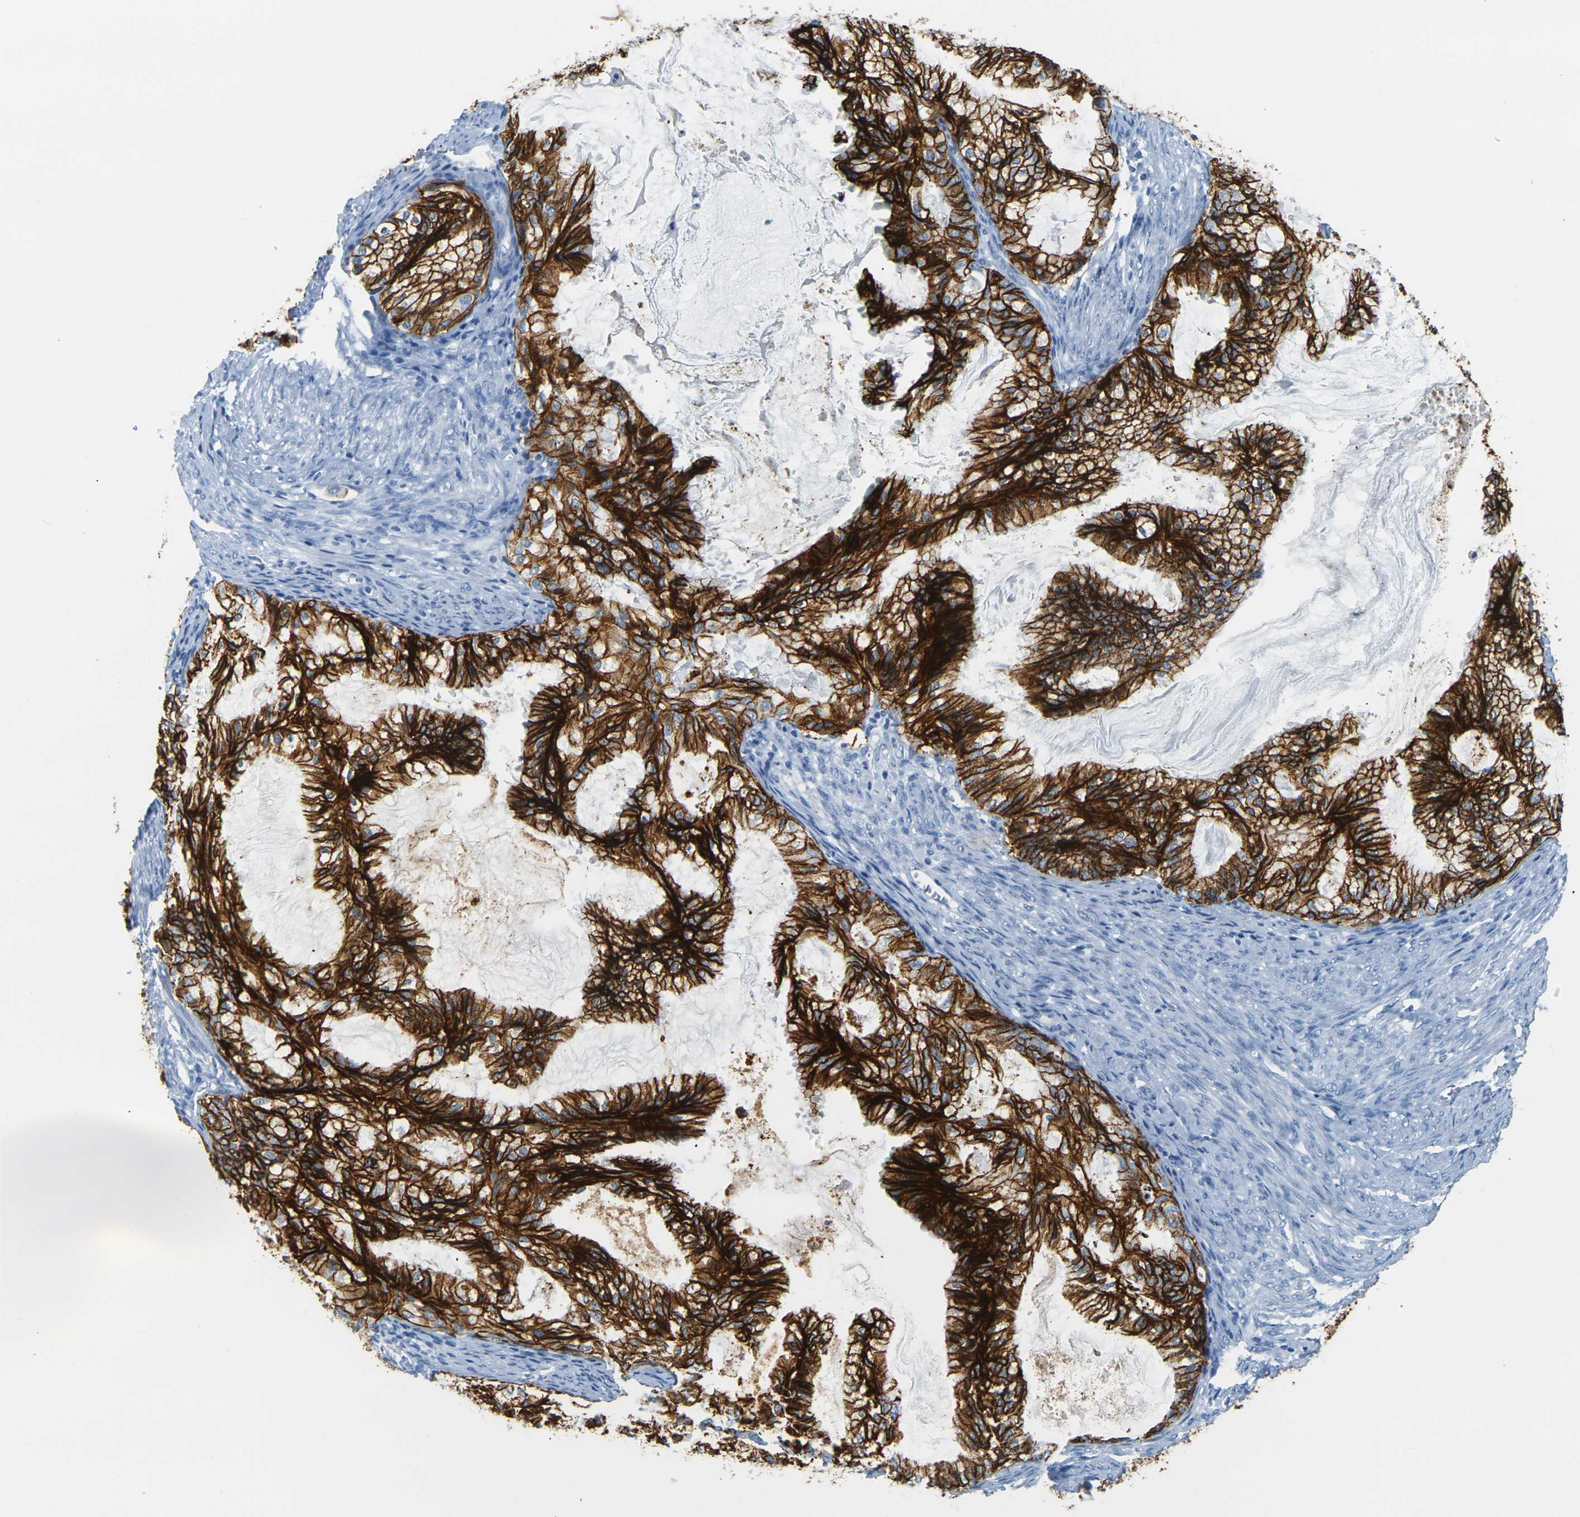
{"staining": {"intensity": "strong", "quantity": ">75%", "location": "cytoplasmic/membranous"}, "tissue": "cervical cancer", "cell_type": "Tumor cells", "image_type": "cancer", "snomed": [{"axis": "morphology", "description": "Normal tissue, NOS"}, {"axis": "morphology", "description": "Adenocarcinoma, NOS"}, {"axis": "topography", "description": "Cervix"}, {"axis": "topography", "description": "Endometrium"}], "caption": "Cervical cancer (adenocarcinoma) was stained to show a protein in brown. There is high levels of strong cytoplasmic/membranous staining in about >75% of tumor cells. (DAB IHC with brightfield microscopy, high magnification).", "gene": "CLDN7", "patient": {"sex": "female", "age": 86}}